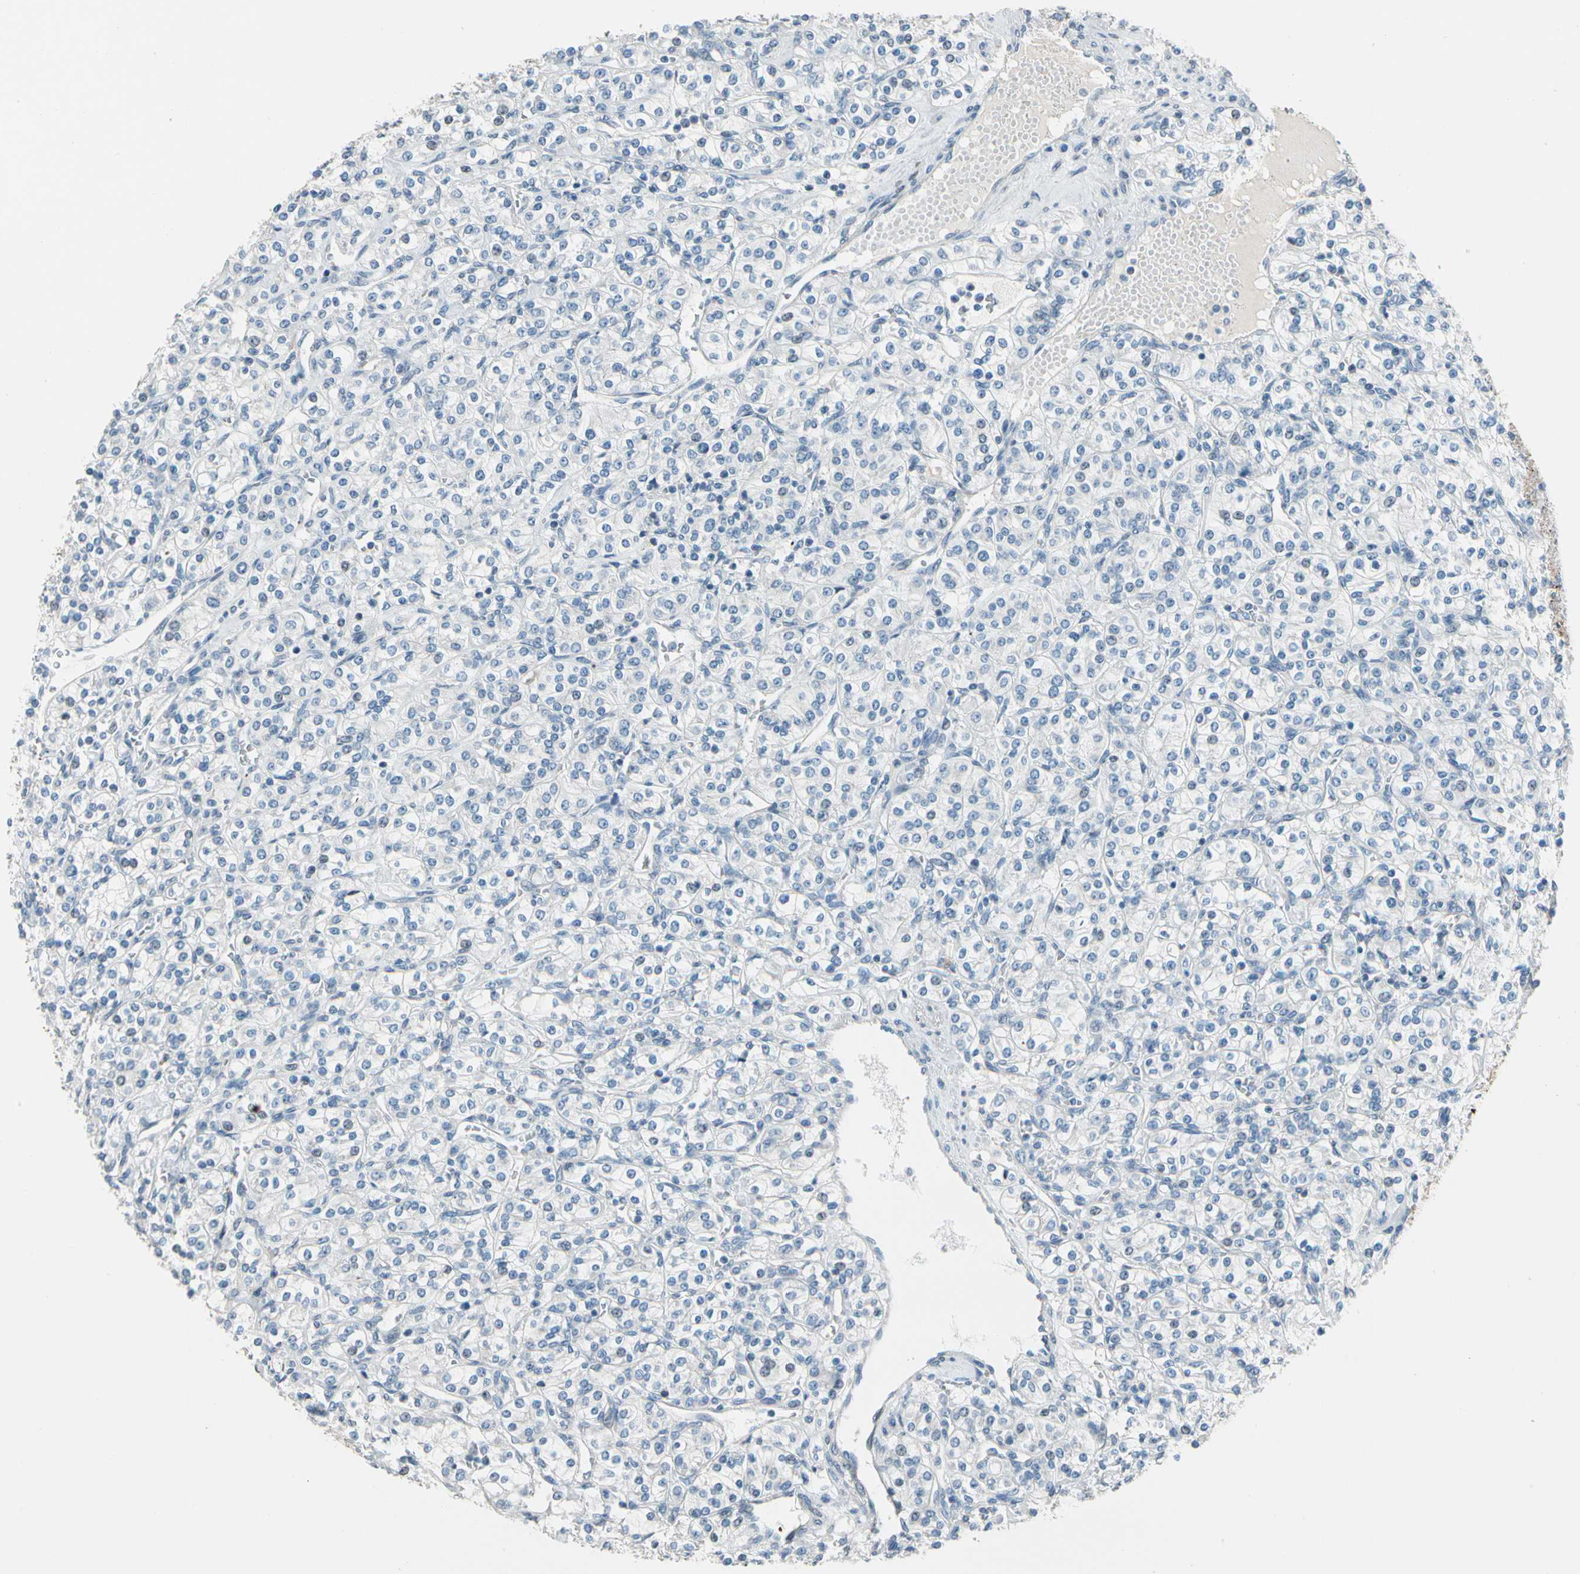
{"staining": {"intensity": "negative", "quantity": "none", "location": "none"}, "tissue": "renal cancer", "cell_type": "Tumor cells", "image_type": "cancer", "snomed": [{"axis": "morphology", "description": "Adenocarcinoma, NOS"}, {"axis": "topography", "description": "Kidney"}], "caption": "Tumor cells are negative for protein expression in human renal adenocarcinoma.", "gene": "STK40", "patient": {"sex": "male", "age": 77}}